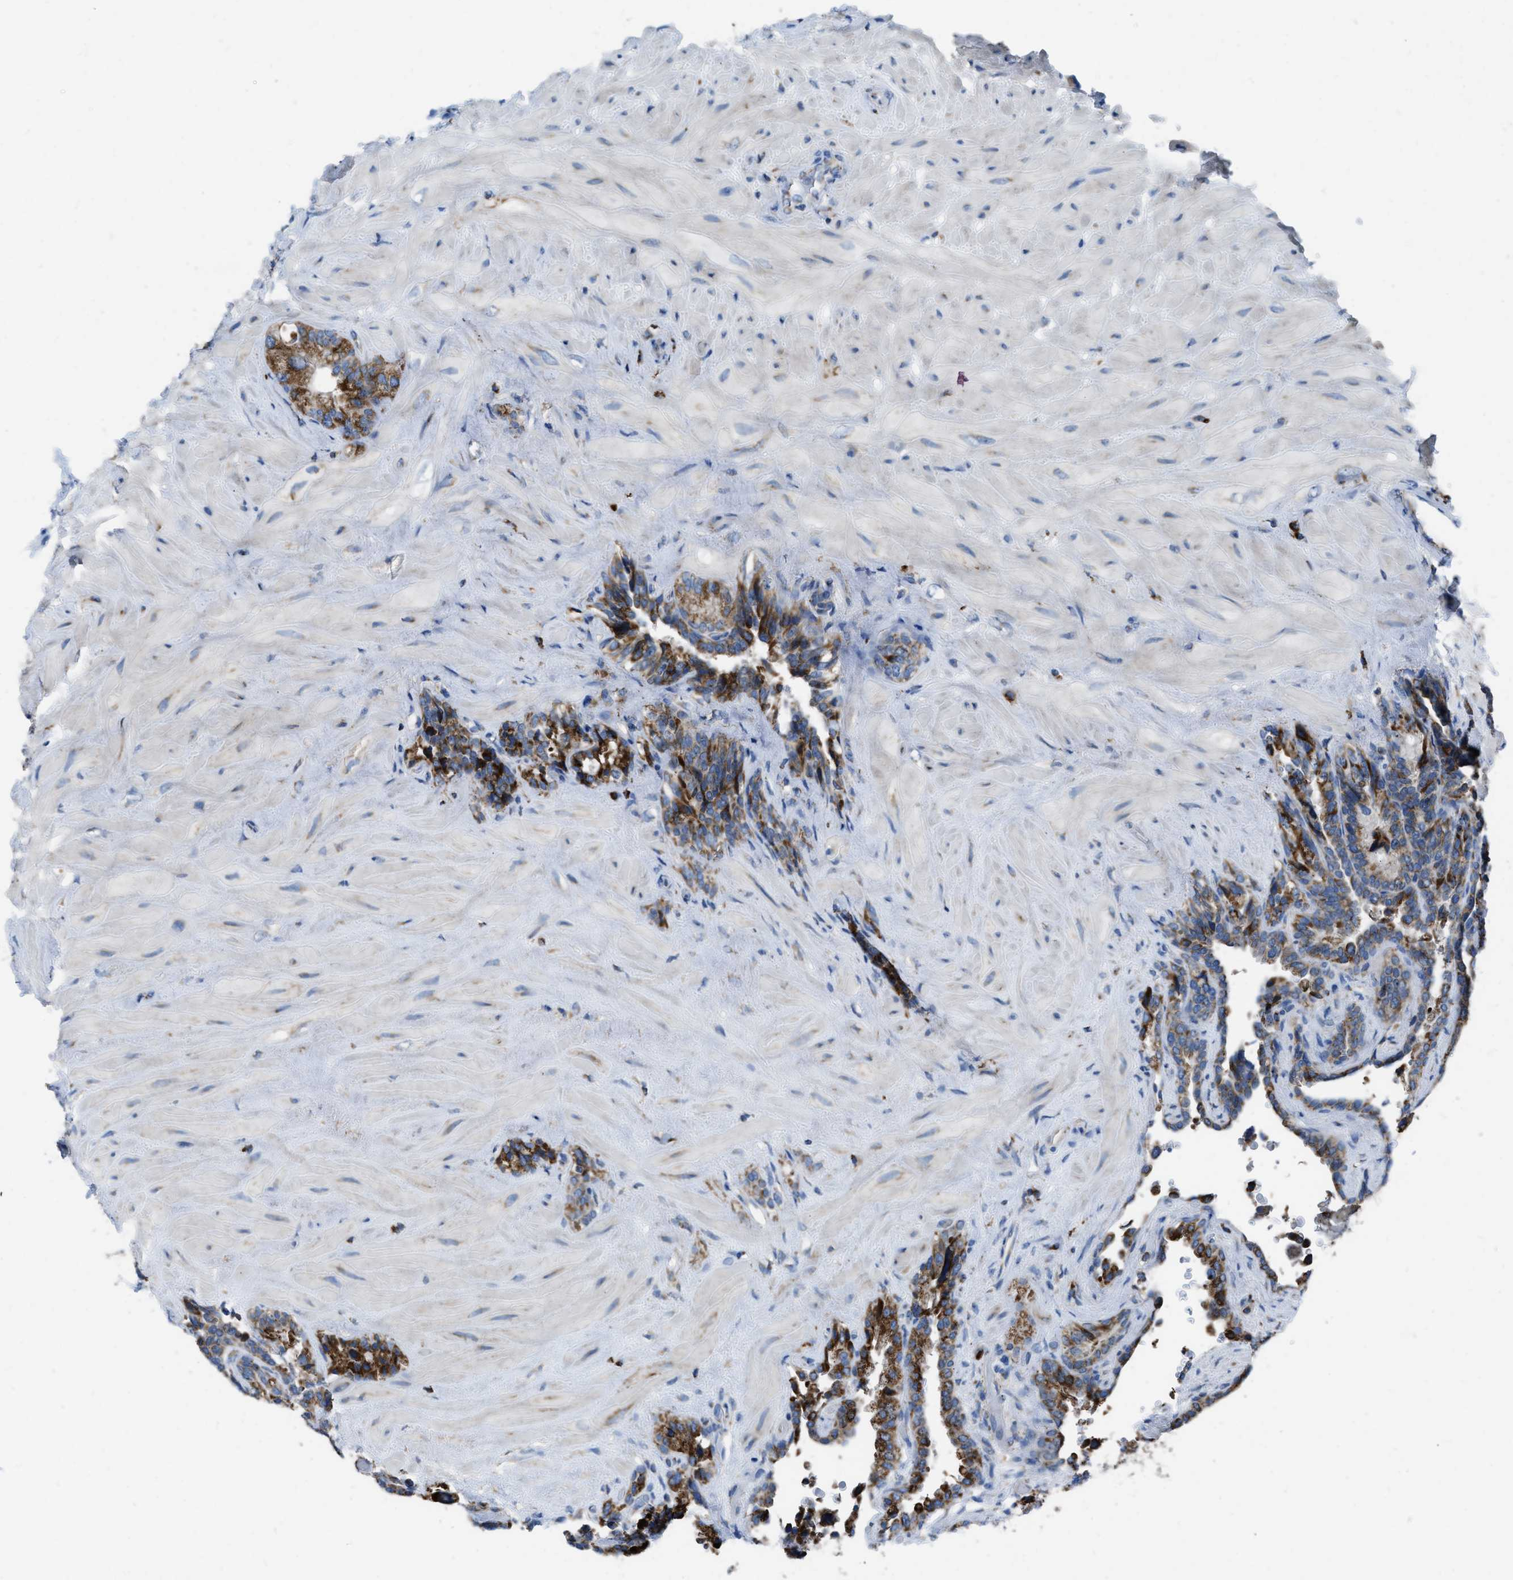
{"staining": {"intensity": "strong", "quantity": ">75%", "location": "cytoplasmic/membranous"}, "tissue": "seminal vesicle", "cell_type": "Glandular cells", "image_type": "normal", "snomed": [{"axis": "morphology", "description": "Normal tissue, NOS"}, {"axis": "topography", "description": "Seminal veicle"}], "caption": "The immunohistochemical stain shows strong cytoplasmic/membranous staining in glandular cells of benign seminal vesicle. The staining is performed using DAB (3,3'-diaminobenzidine) brown chromogen to label protein expression. The nuclei are counter-stained blue using hematoxylin.", "gene": "ETFB", "patient": {"sex": "male", "age": 68}}